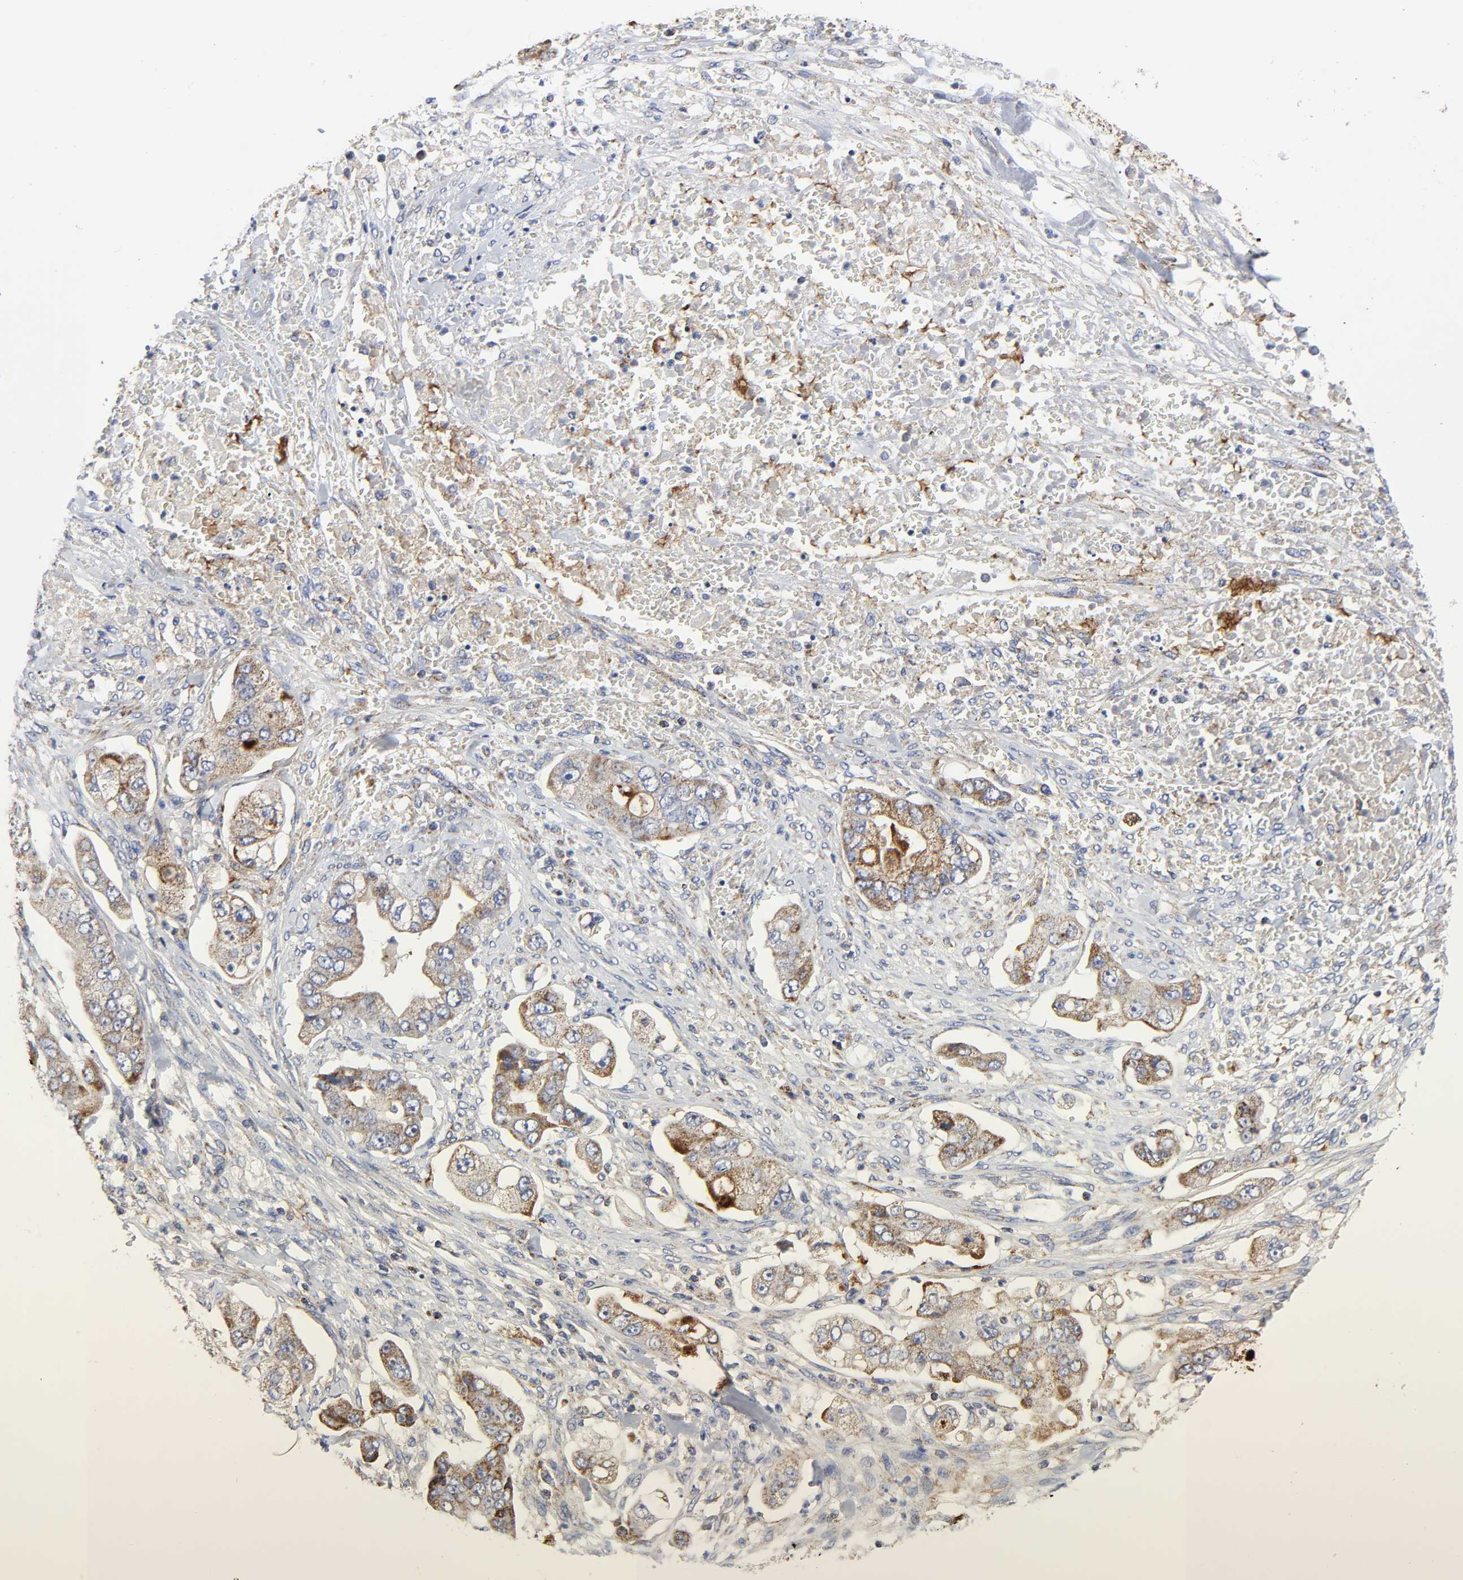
{"staining": {"intensity": "moderate", "quantity": ">75%", "location": "cytoplasmic/membranous"}, "tissue": "stomach cancer", "cell_type": "Tumor cells", "image_type": "cancer", "snomed": [{"axis": "morphology", "description": "Adenocarcinoma, NOS"}, {"axis": "topography", "description": "Stomach"}], "caption": "Stomach adenocarcinoma tissue shows moderate cytoplasmic/membranous expression in approximately >75% of tumor cells, visualized by immunohistochemistry.", "gene": "AOPEP", "patient": {"sex": "male", "age": 62}}